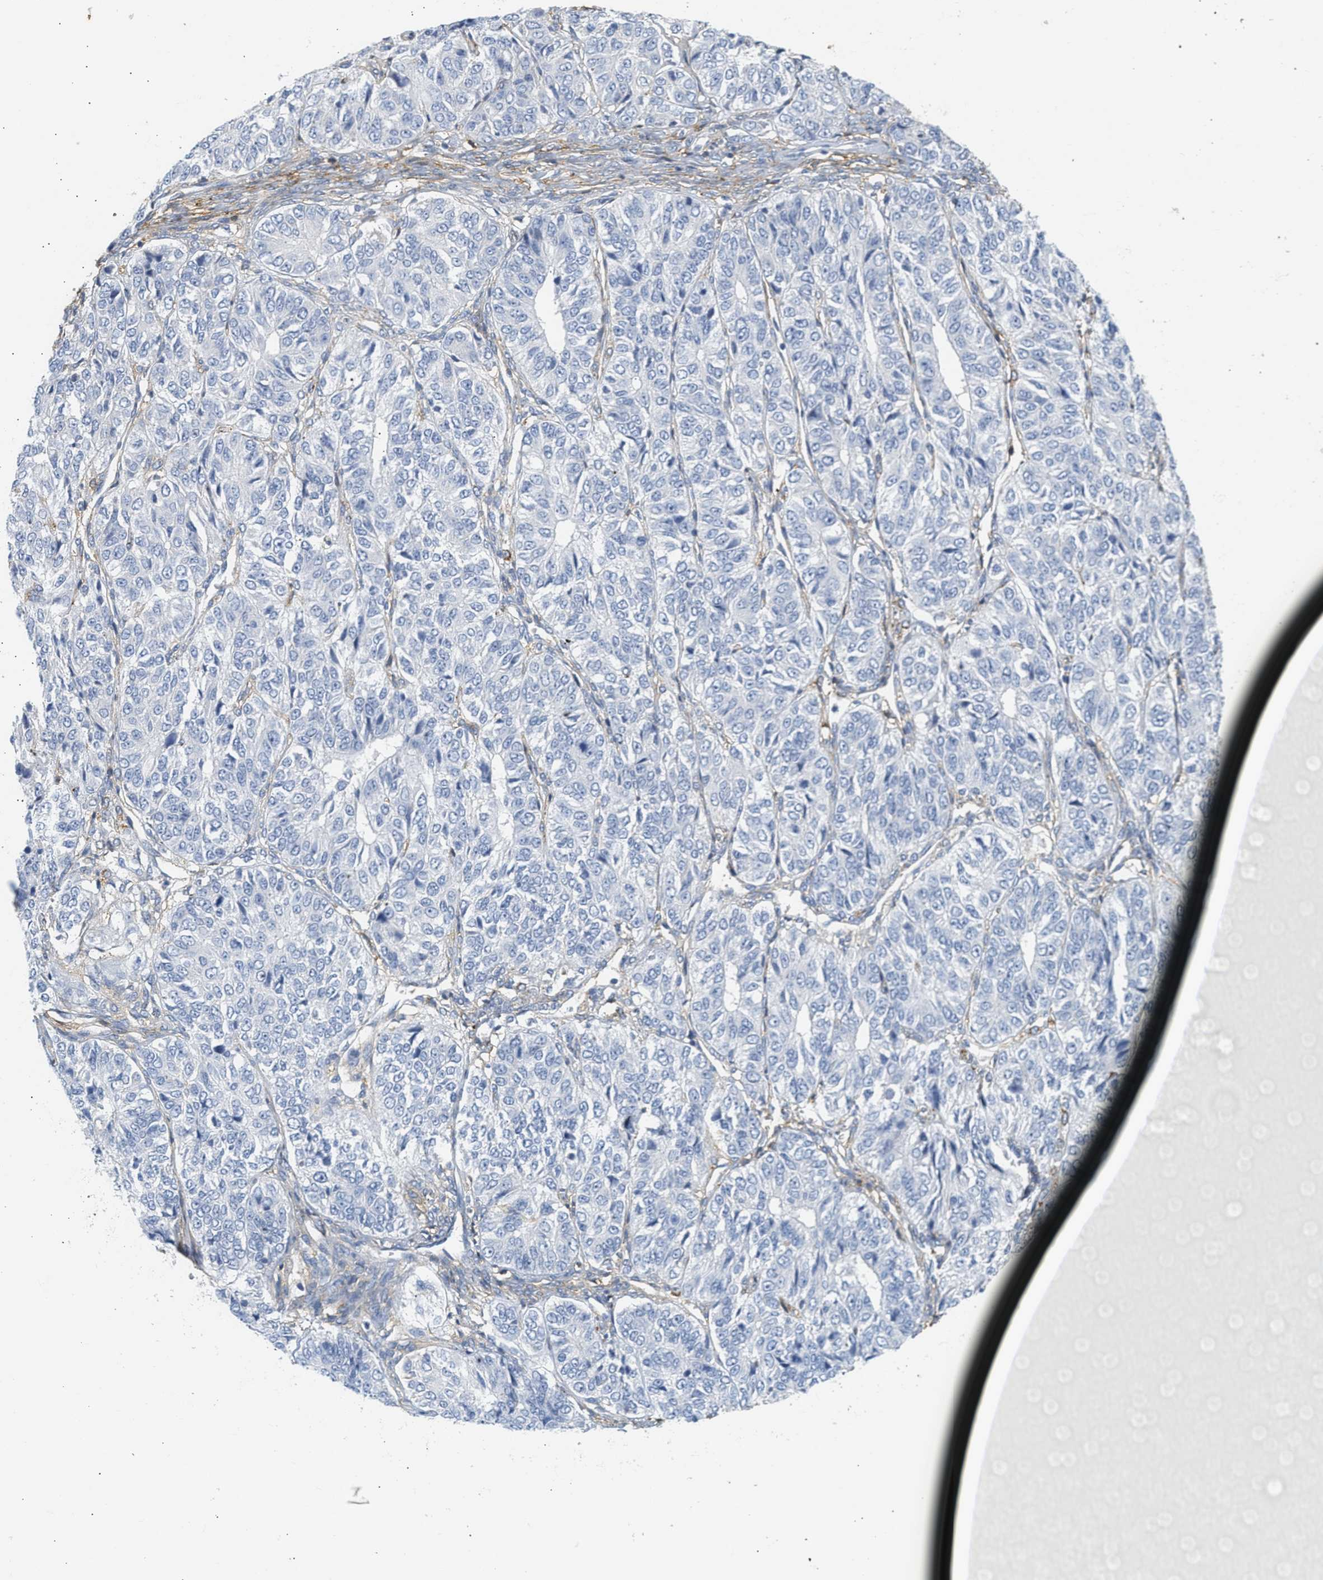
{"staining": {"intensity": "negative", "quantity": "none", "location": "none"}, "tissue": "ovarian cancer", "cell_type": "Tumor cells", "image_type": "cancer", "snomed": [{"axis": "morphology", "description": "Carcinoma, endometroid"}, {"axis": "topography", "description": "Ovary"}], "caption": "DAB immunohistochemical staining of ovarian cancer (endometroid carcinoma) exhibits no significant staining in tumor cells.", "gene": "BVES", "patient": {"sex": "female", "age": 51}}